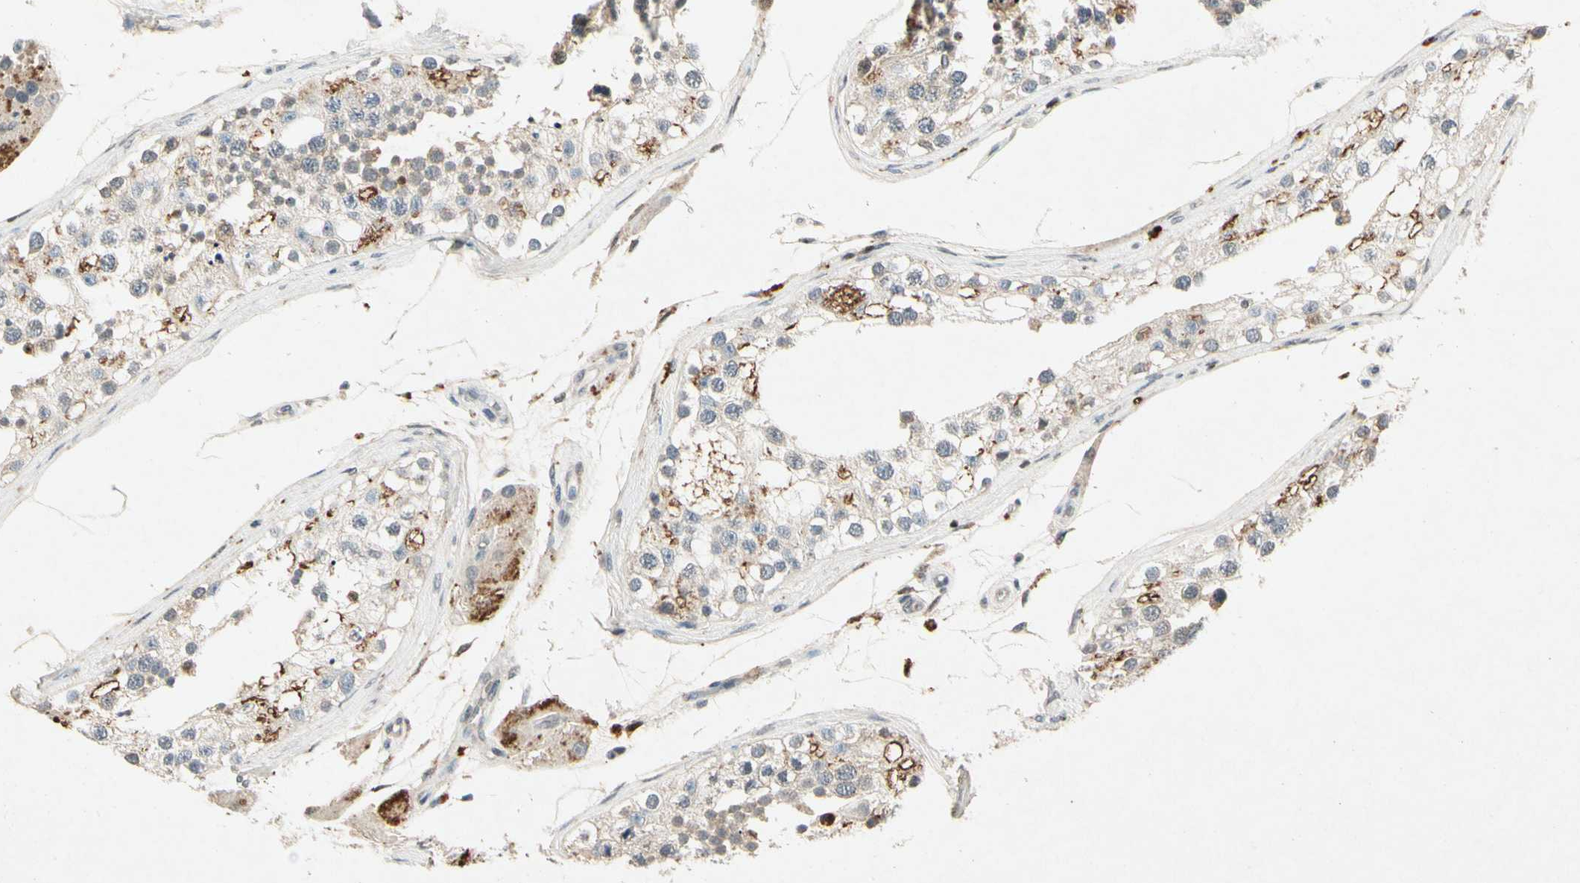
{"staining": {"intensity": "weak", "quantity": "25%-75%", "location": "cytoplasmic/membranous"}, "tissue": "testis", "cell_type": "Cells in seminiferous ducts", "image_type": "normal", "snomed": [{"axis": "morphology", "description": "Normal tissue, NOS"}, {"axis": "topography", "description": "Testis"}], "caption": "A photomicrograph of testis stained for a protein demonstrates weak cytoplasmic/membranous brown staining in cells in seminiferous ducts.", "gene": "HSPA1B", "patient": {"sex": "male", "age": 68}}